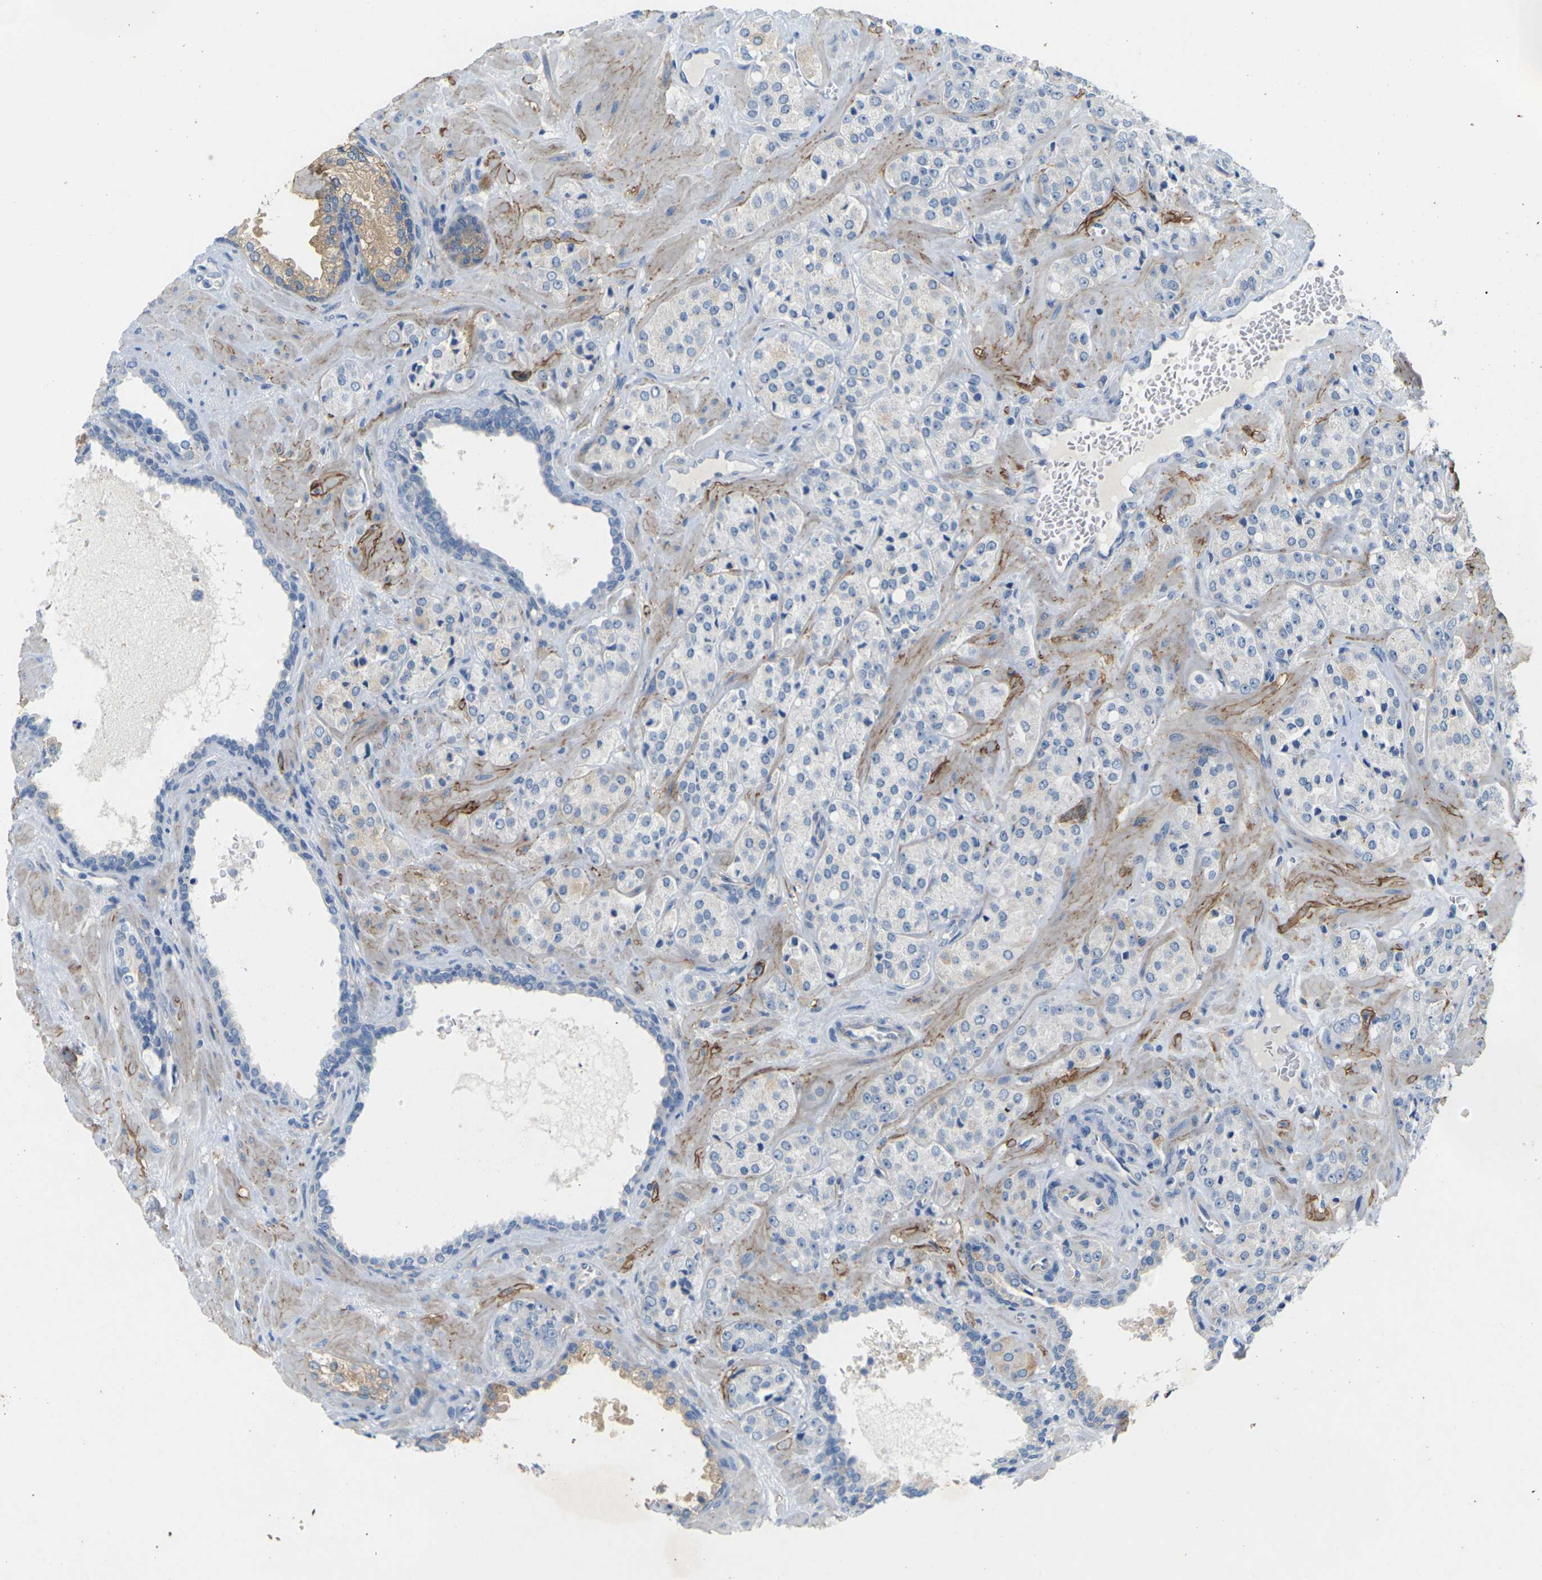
{"staining": {"intensity": "negative", "quantity": "none", "location": "none"}, "tissue": "prostate cancer", "cell_type": "Tumor cells", "image_type": "cancer", "snomed": [{"axis": "morphology", "description": "Adenocarcinoma, High grade"}, {"axis": "topography", "description": "Prostate"}], "caption": "Protein analysis of high-grade adenocarcinoma (prostate) exhibits no significant positivity in tumor cells.", "gene": "ITGA5", "patient": {"sex": "male", "age": 64}}